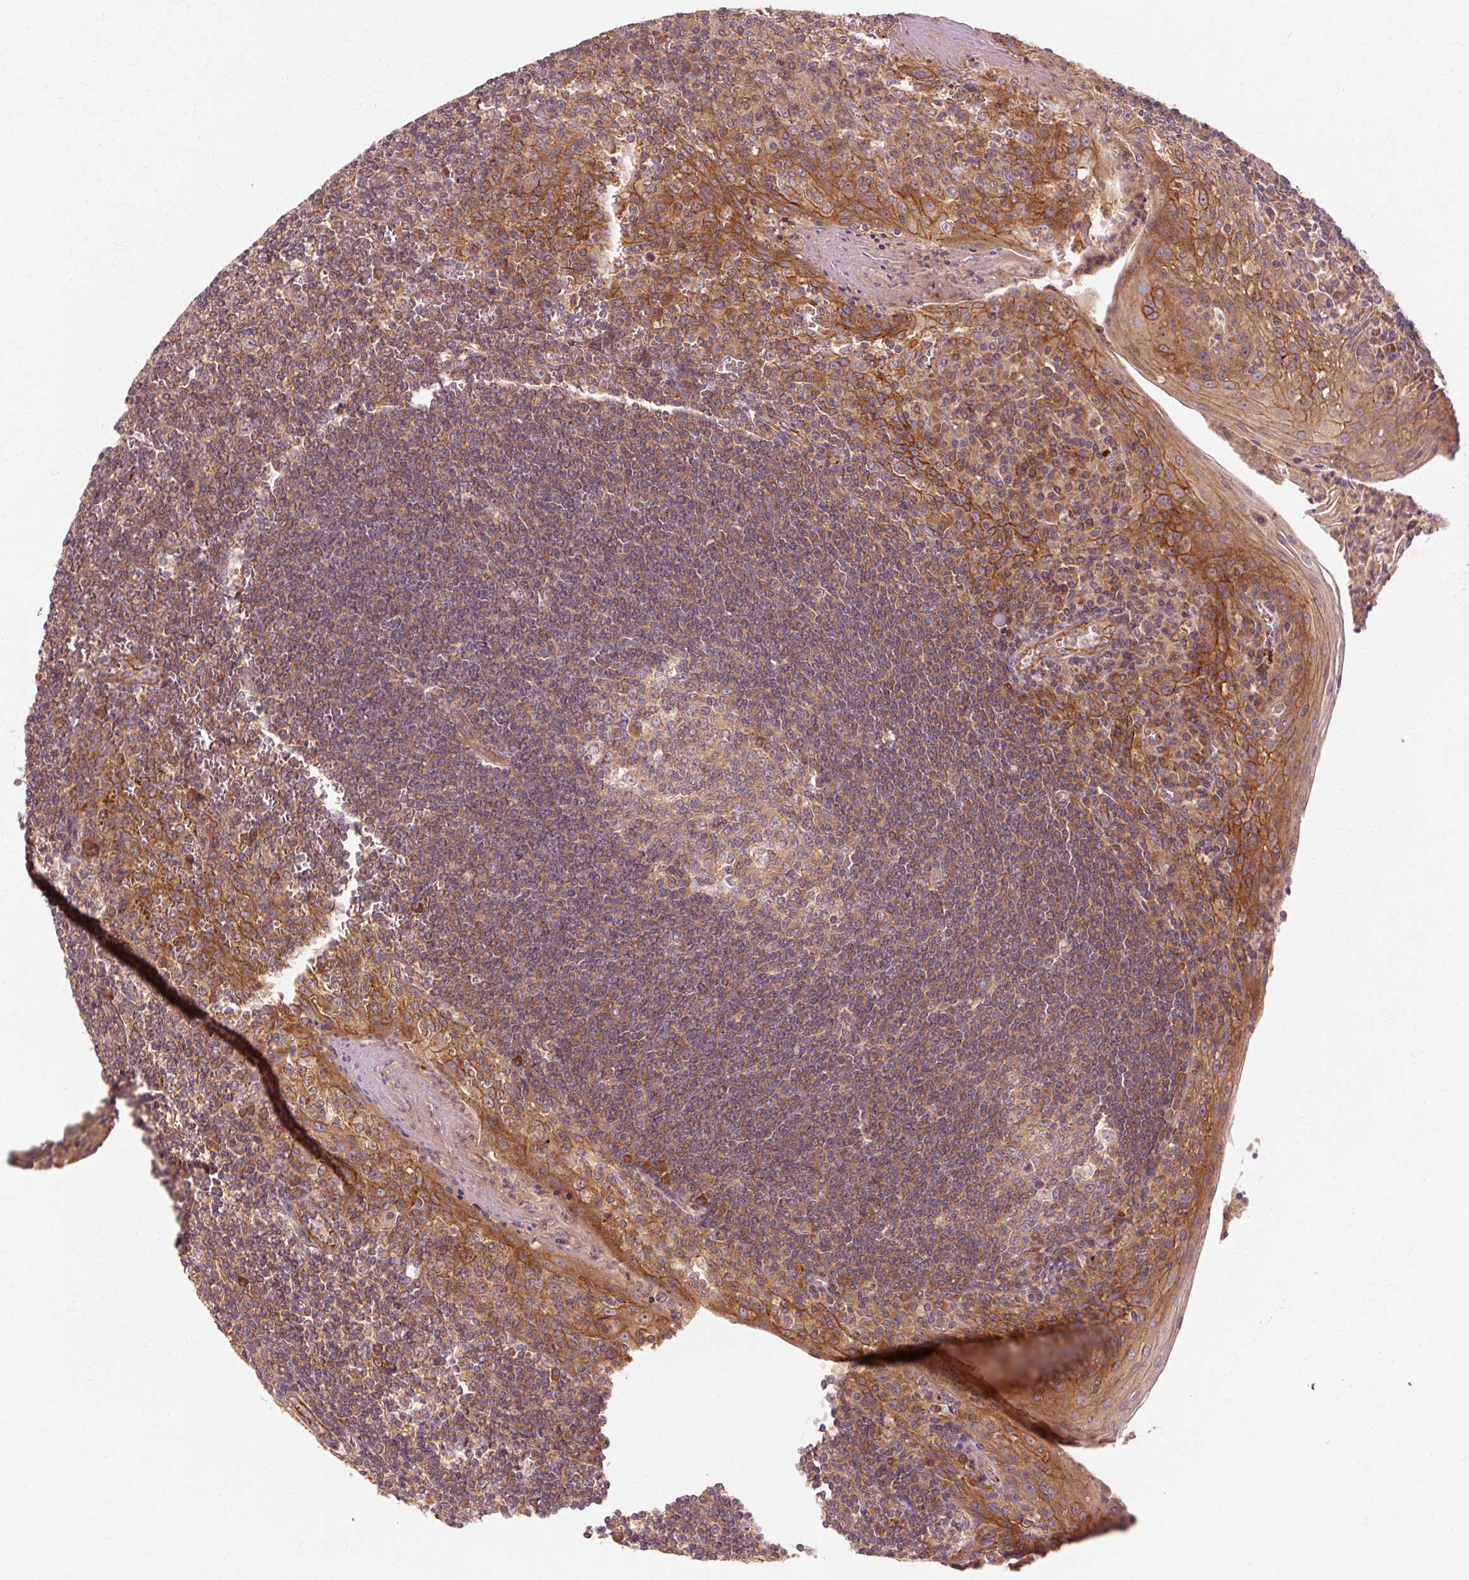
{"staining": {"intensity": "moderate", "quantity": "<25%", "location": "cytoplasmic/membranous"}, "tissue": "tonsil", "cell_type": "Germinal center cells", "image_type": "normal", "snomed": [{"axis": "morphology", "description": "Normal tissue, NOS"}, {"axis": "topography", "description": "Tonsil"}], "caption": "Moderate cytoplasmic/membranous expression for a protein is seen in about <25% of germinal center cells of unremarkable tonsil using immunohistochemistry.", "gene": "CTNNA1", "patient": {"sex": "male", "age": 27}}